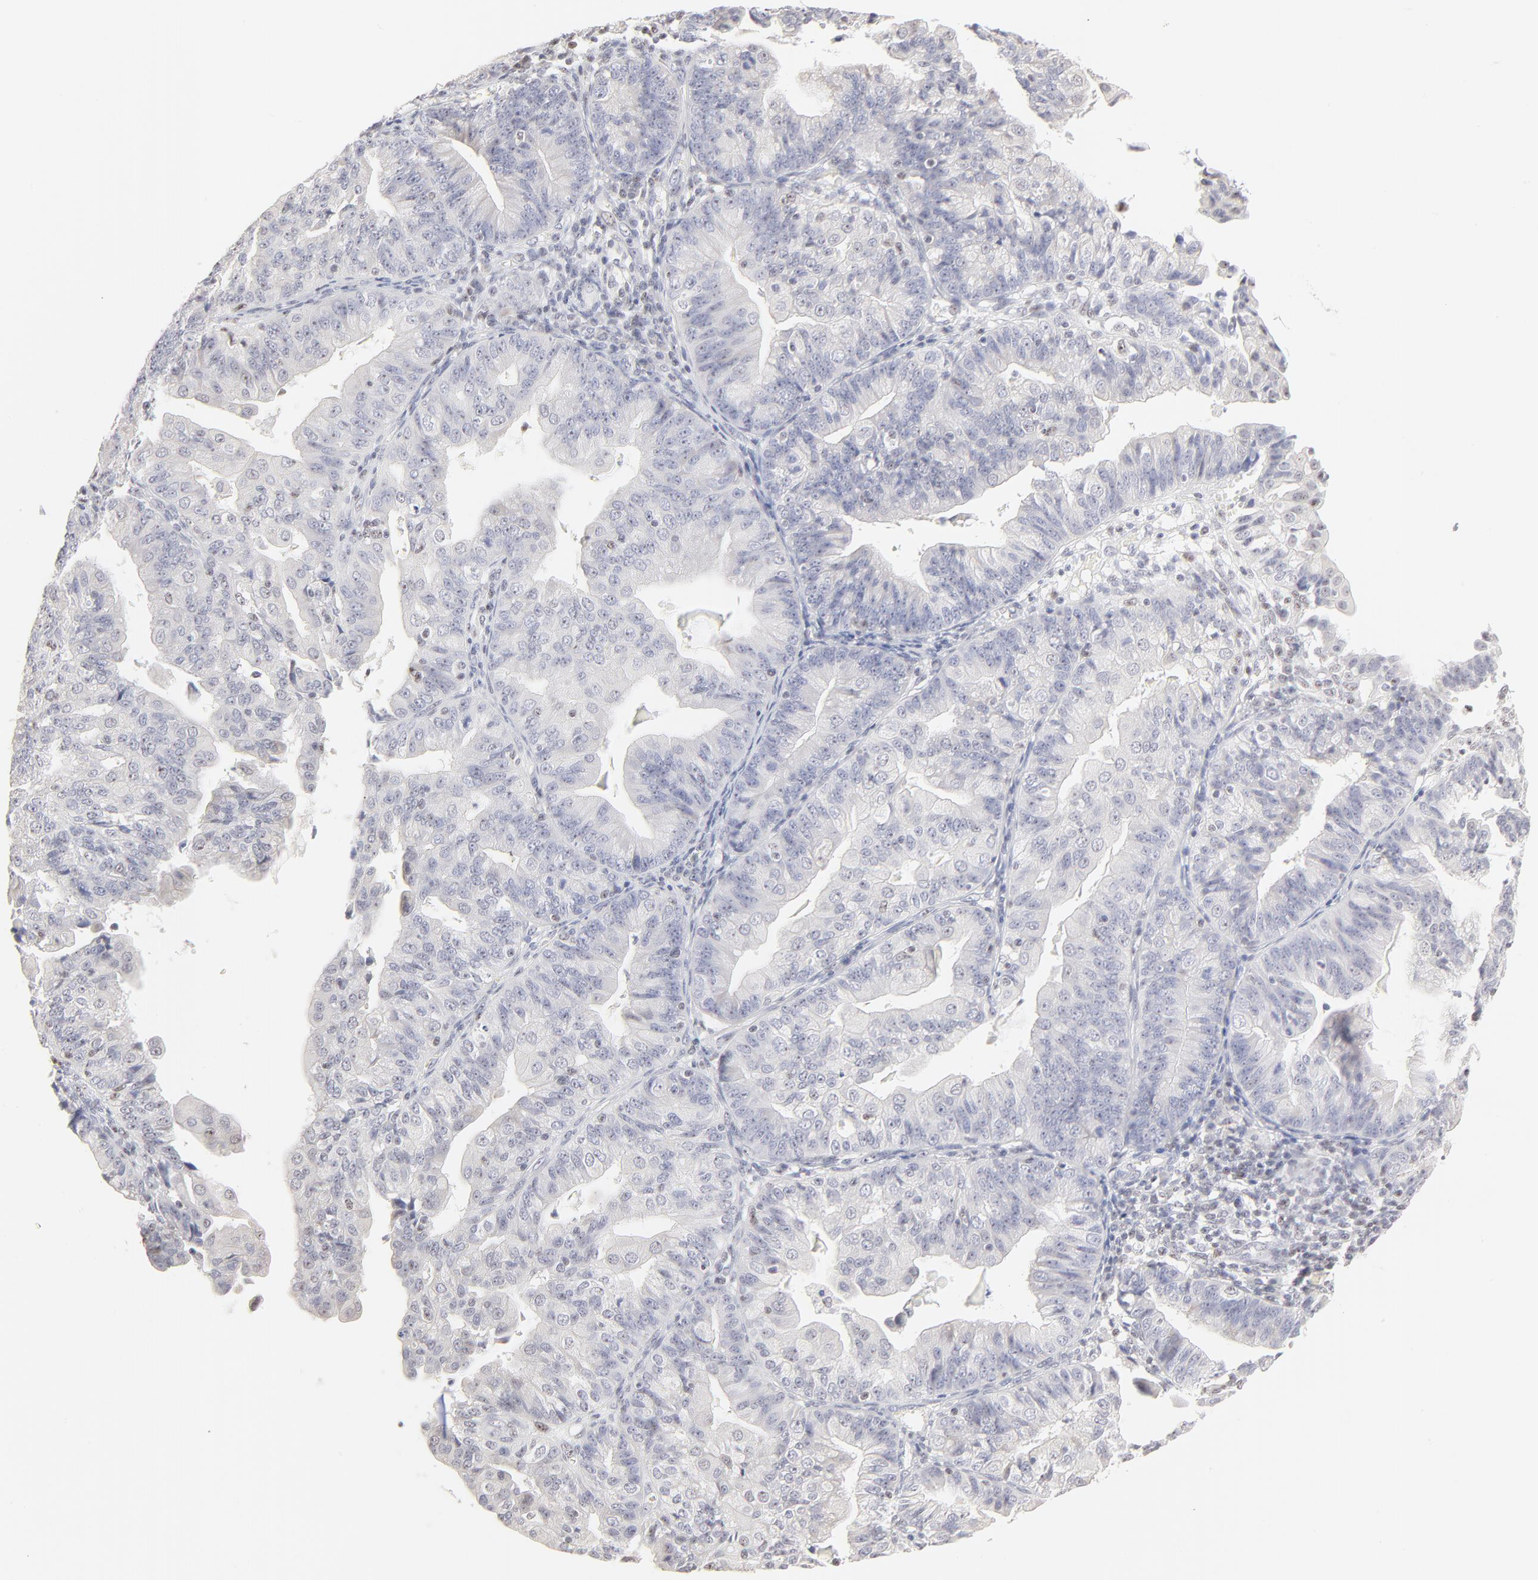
{"staining": {"intensity": "negative", "quantity": "none", "location": "none"}, "tissue": "endometrial cancer", "cell_type": "Tumor cells", "image_type": "cancer", "snomed": [{"axis": "morphology", "description": "Adenocarcinoma, NOS"}, {"axis": "topography", "description": "Endometrium"}], "caption": "Photomicrograph shows no protein staining in tumor cells of endometrial adenocarcinoma tissue.", "gene": "NFIL3", "patient": {"sex": "female", "age": 56}}